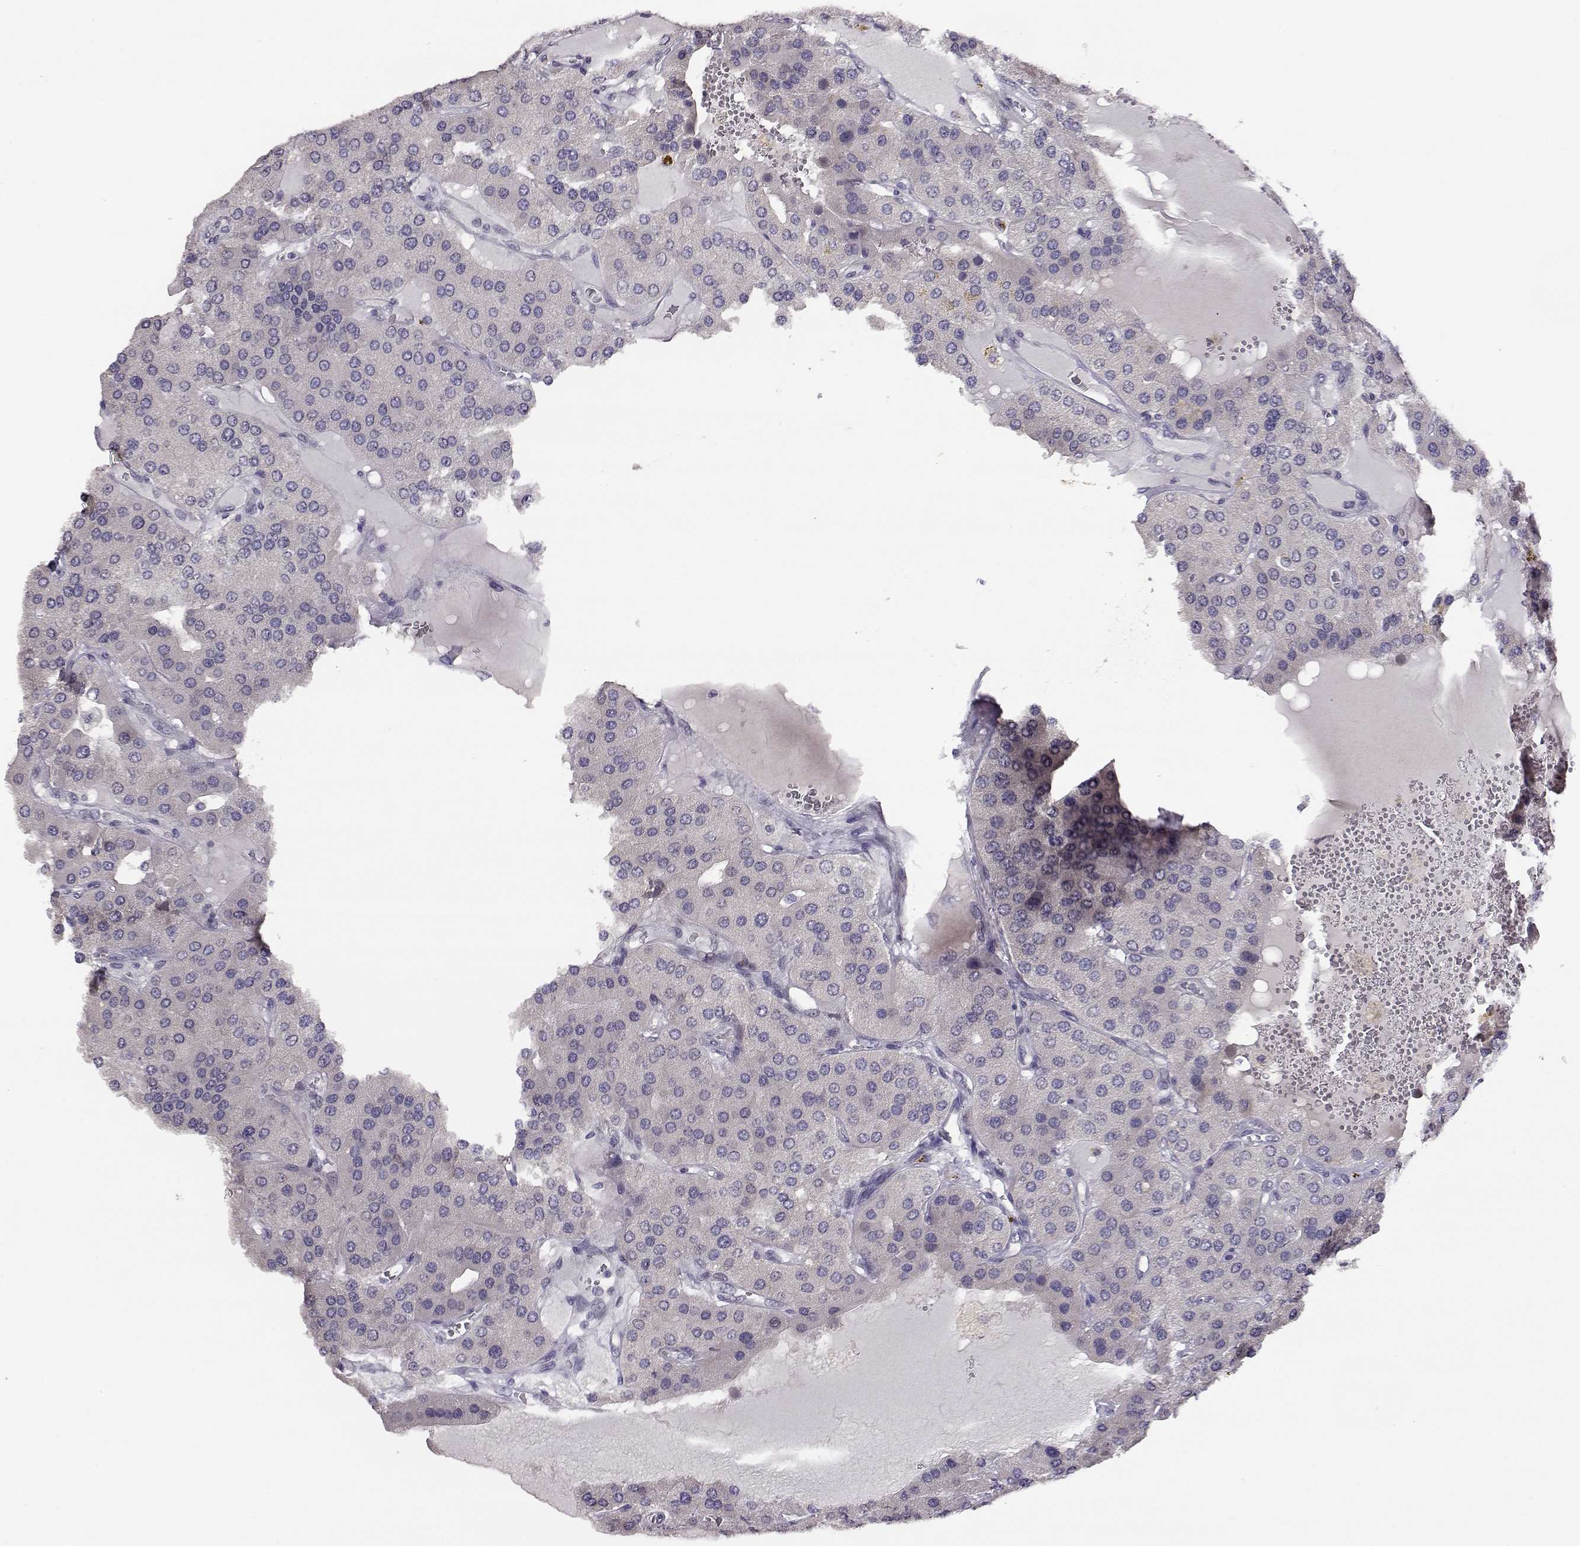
{"staining": {"intensity": "negative", "quantity": "none", "location": "none"}, "tissue": "parathyroid gland", "cell_type": "Glandular cells", "image_type": "normal", "snomed": [{"axis": "morphology", "description": "Normal tissue, NOS"}, {"axis": "morphology", "description": "Adenoma, NOS"}, {"axis": "topography", "description": "Parathyroid gland"}], "caption": "Immunohistochemistry histopathology image of unremarkable parathyroid gland stained for a protein (brown), which shows no expression in glandular cells.", "gene": "RHOXF2", "patient": {"sex": "female", "age": 86}}